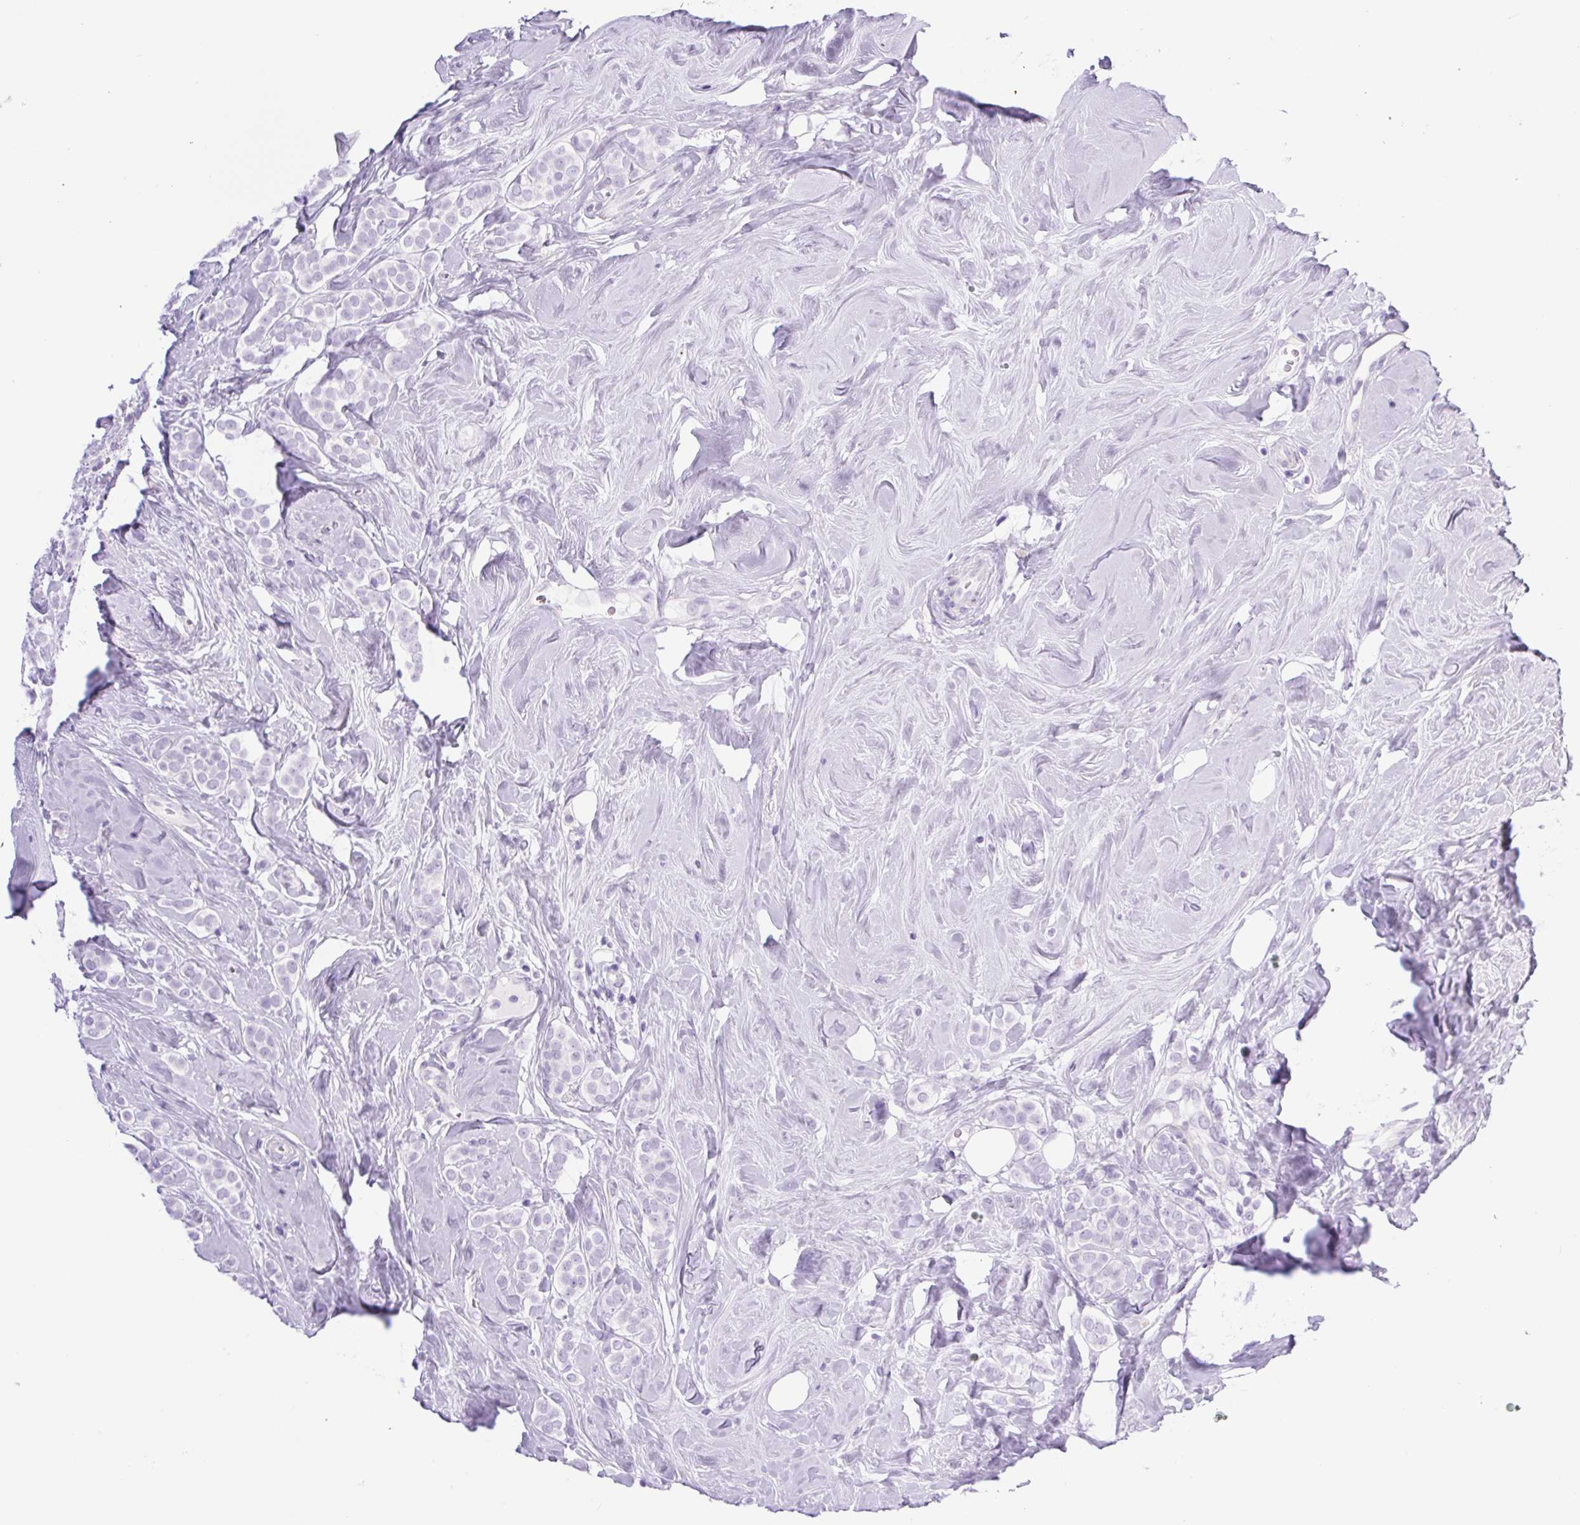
{"staining": {"intensity": "negative", "quantity": "none", "location": "none"}, "tissue": "breast cancer", "cell_type": "Tumor cells", "image_type": "cancer", "snomed": [{"axis": "morphology", "description": "Lobular carcinoma"}, {"axis": "topography", "description": "Breast"}], "caption": "Immunohistochemical staining of human breast cancer (lobular carcinoma) demonstrates no significant expression in tumor cells.", "gene": "SPACA5B", "patient": {"sex": "female", "age": 49}}